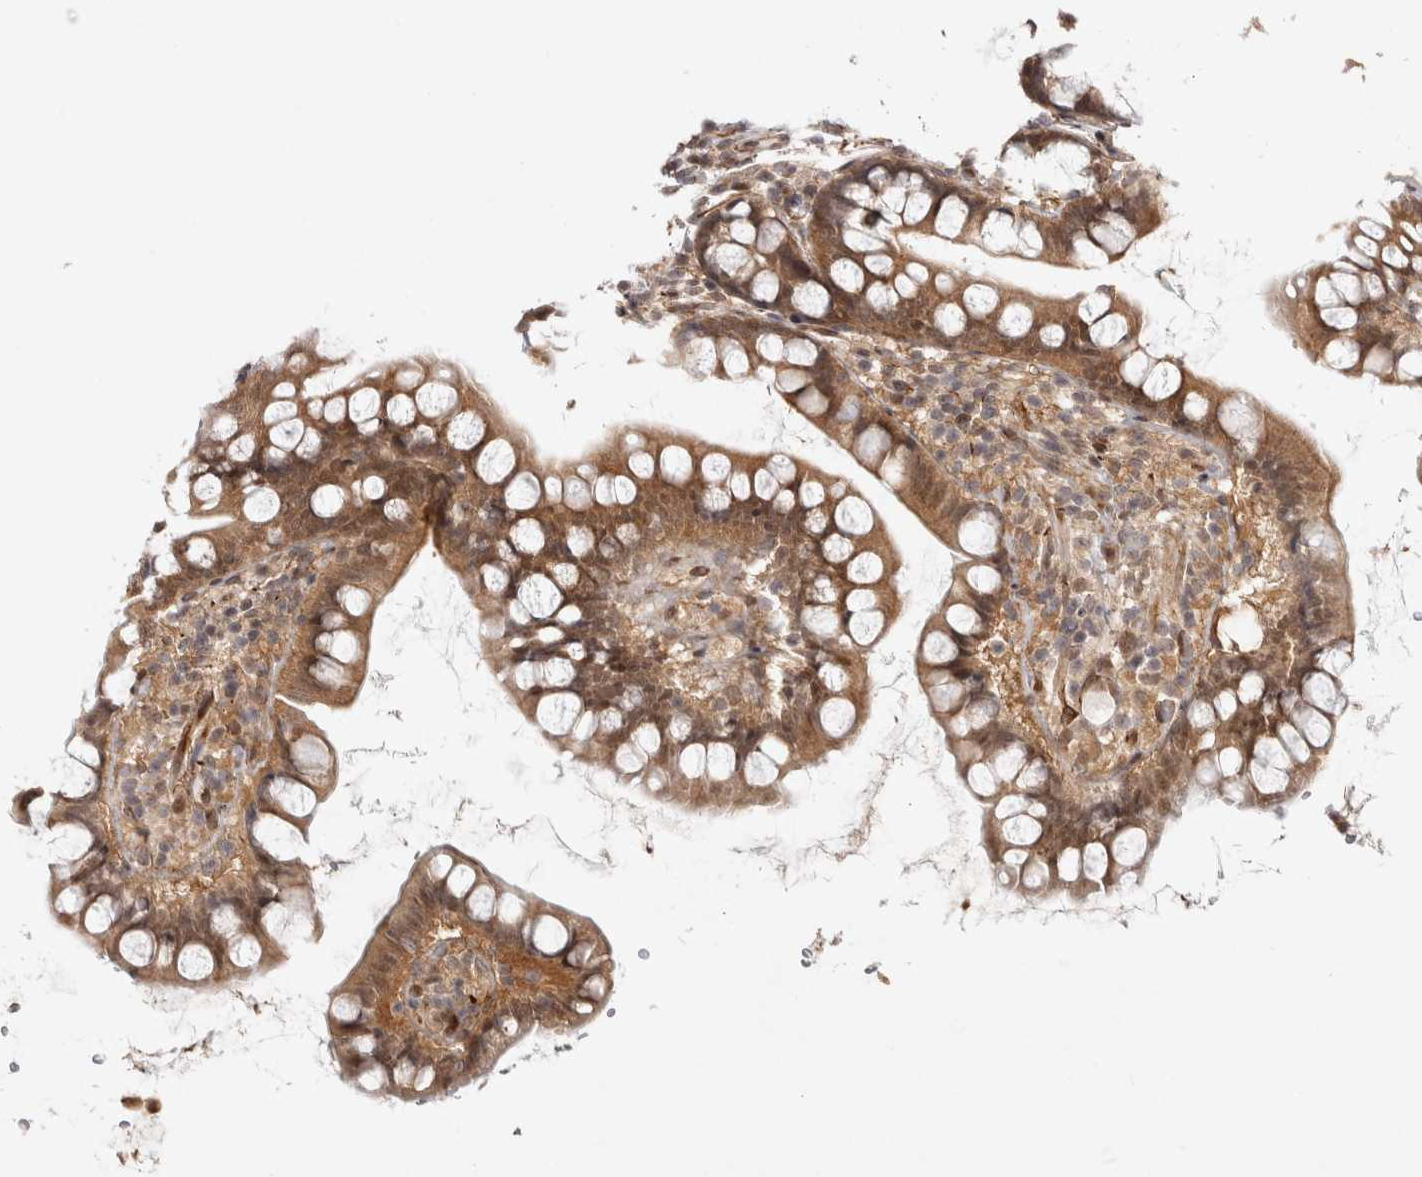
{"staining": {"intensity": "weak", "quantity": ">75%", "location": "cytoplasmic/membranous,nuclear"}, "tissue": "small intestine", "cell_type": "Glandular cells", "image_type": "normal", "snomed": [{"axis": "morphology", "description": "Normal tissue, NOS"}, {"axis": "topography", "description": "Smooth muscle"}, {"axis": "topography", "description": "Small intestine"}], "caption": "This image demonstrates IHC staining of benign small intestine, with low weak cytoplasmic/membranous,nuclear positivity in approximately >75% of glandular cells.", "gene": "ZNF318", "patient": {"sex": "female", "age": 84}}